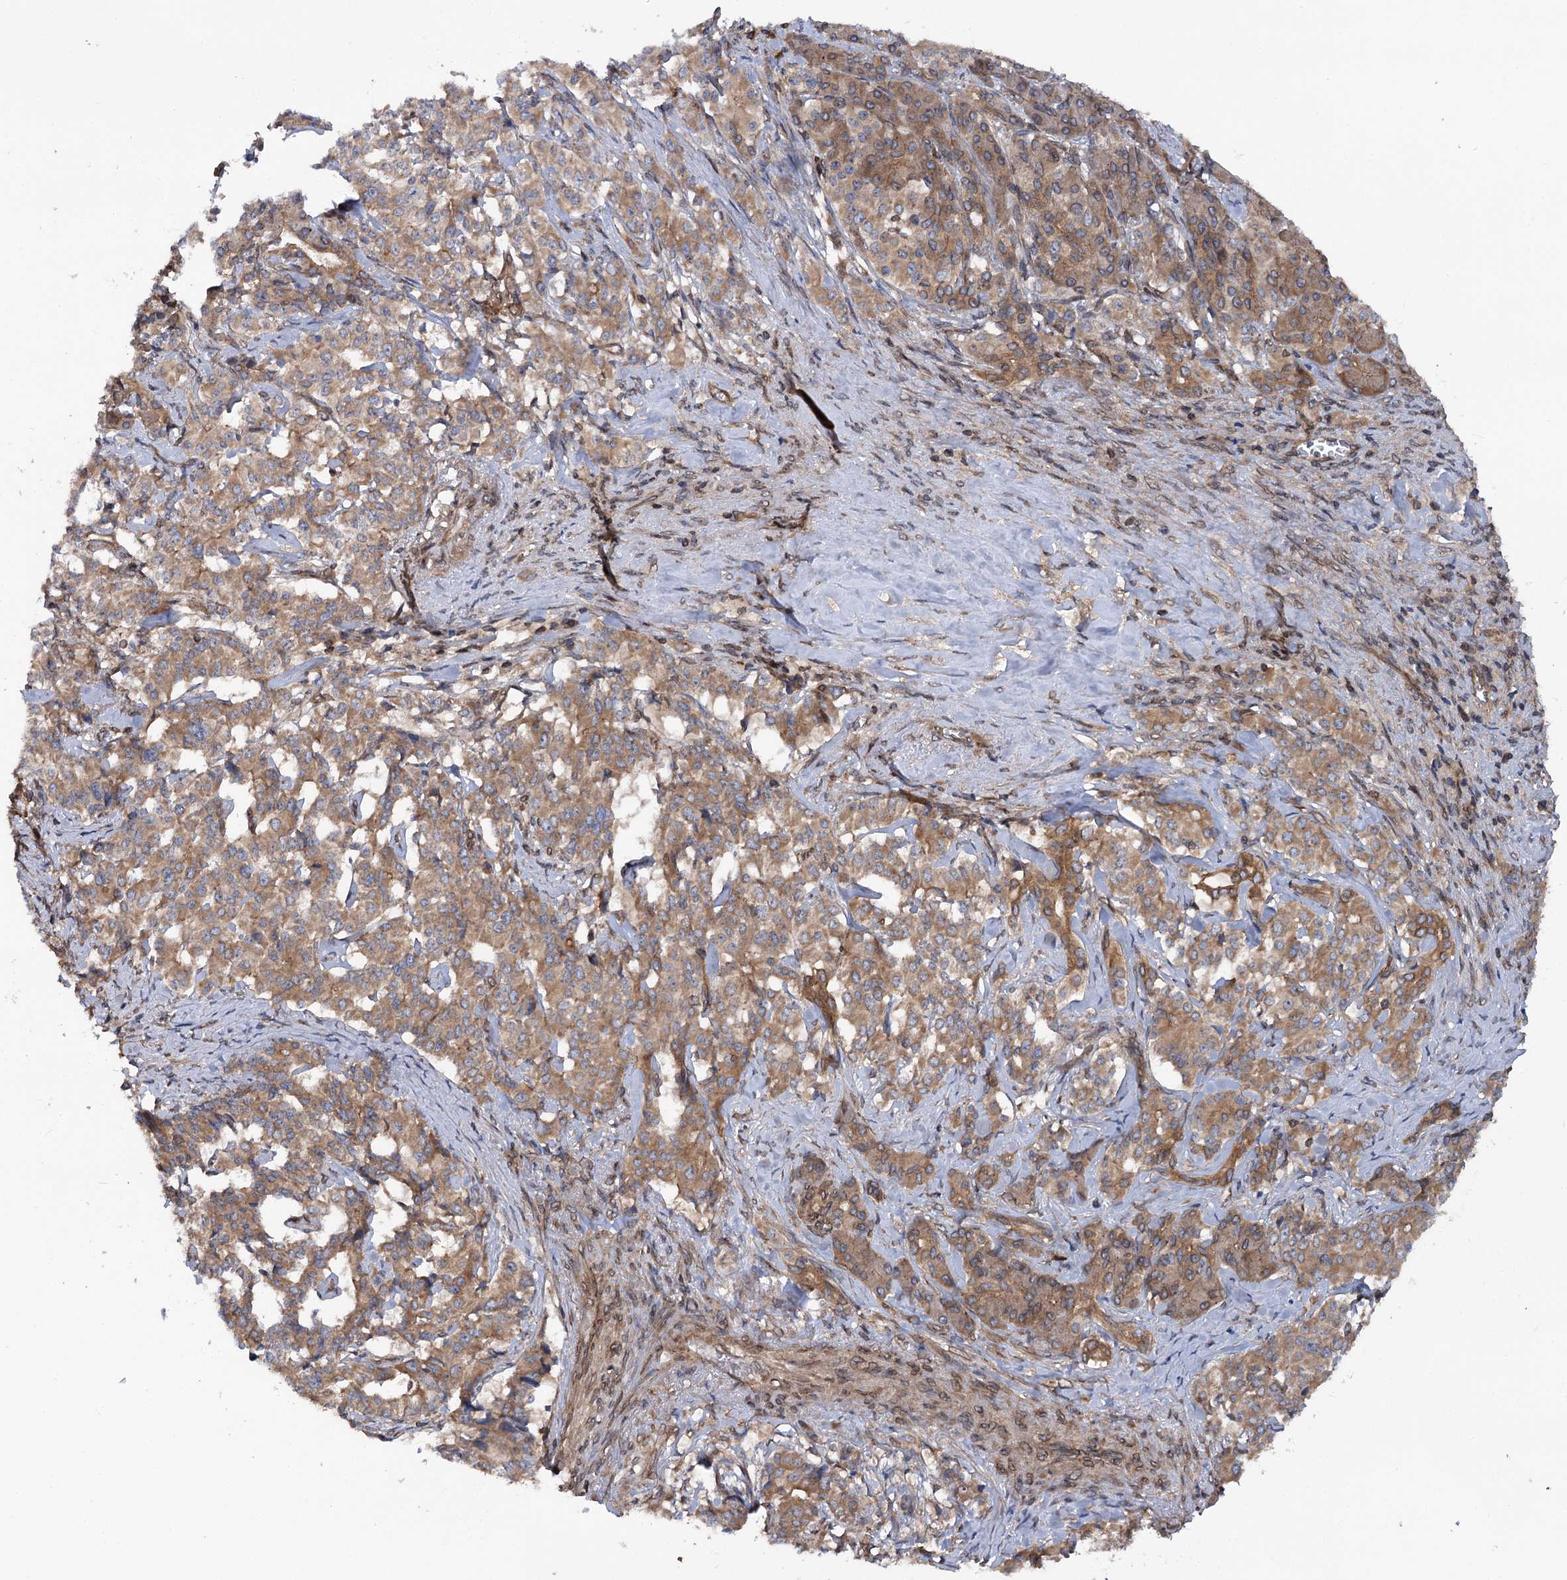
{"staining": {"intensity": "moderate", "quantity": ">75%", "location": "cytoplasmic/membranous"}, "tissue": "pancreatic cancer", "cell_type": "Tumor cells", "image_type": "cancer", "snomed": [{"axis": "morphology", "description": "Adenocarcinoma, NOS"}, {"axis": "topography", "description": "Pancreas"}], "caption": "Pancreatic cancer (adenocarcinoma) stained with a protein marker exhibits moderate staining in tumor cells.", "gene": "FGFR1OP2", "patient": {"sex": "female", "age": 74}}